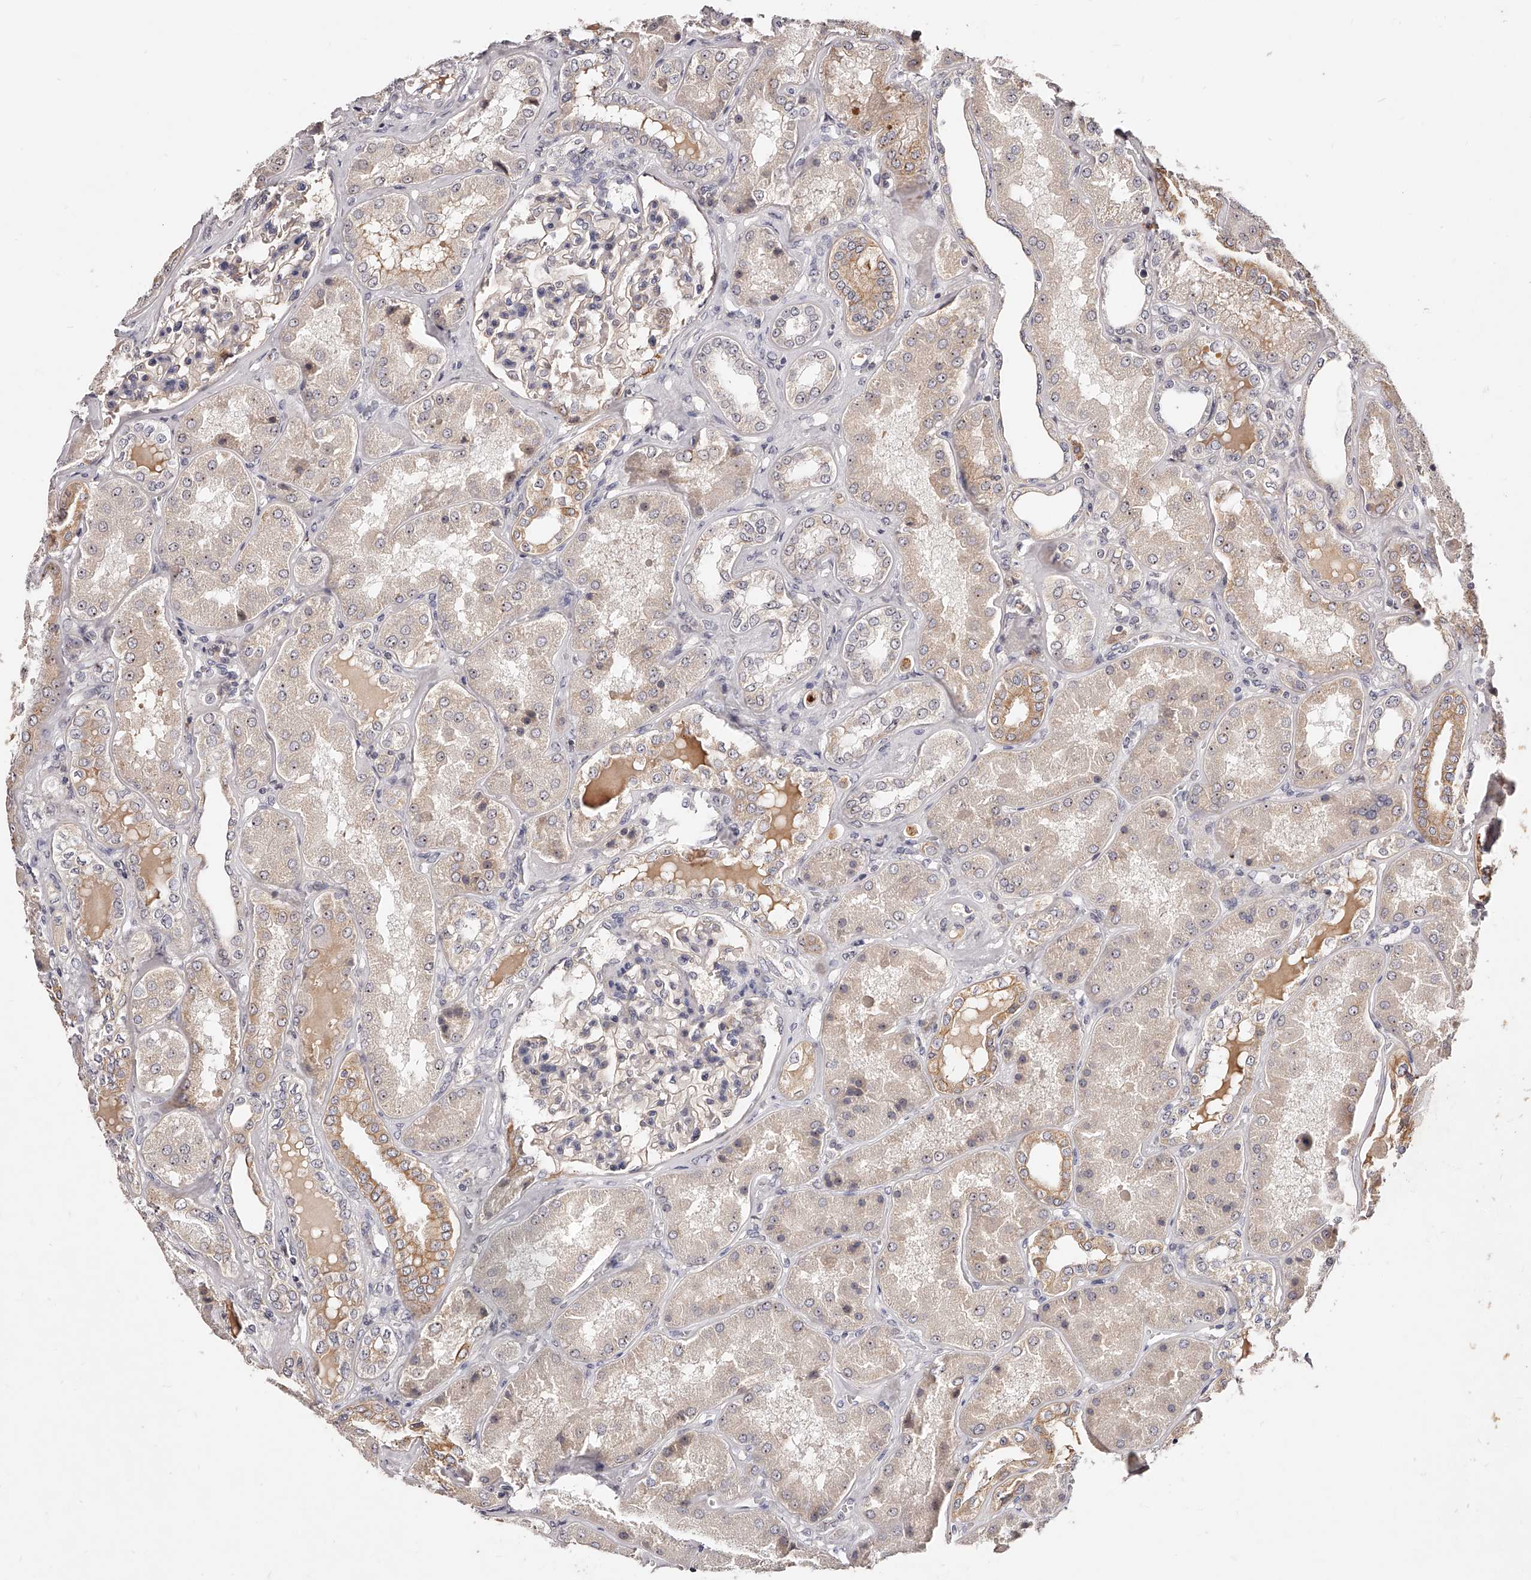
{"staining": {"intensity": "negative", "quantity": "none", "location": "none"}, "tissue": "kidney", "cell_type": "Cells in glomeruli", "image_type": "normal", "snomed": [{"axis": "morphology", "description": "Normal tissue, NOS"}, {"axis": "topography", "description": "Kidney"}], "caption": "Photomicrograph shows no significant protein staining in cells in glomeruli of normal kidney.", "gene": "PHACTR1", "patient": {"sex": "female", "age": 56}}